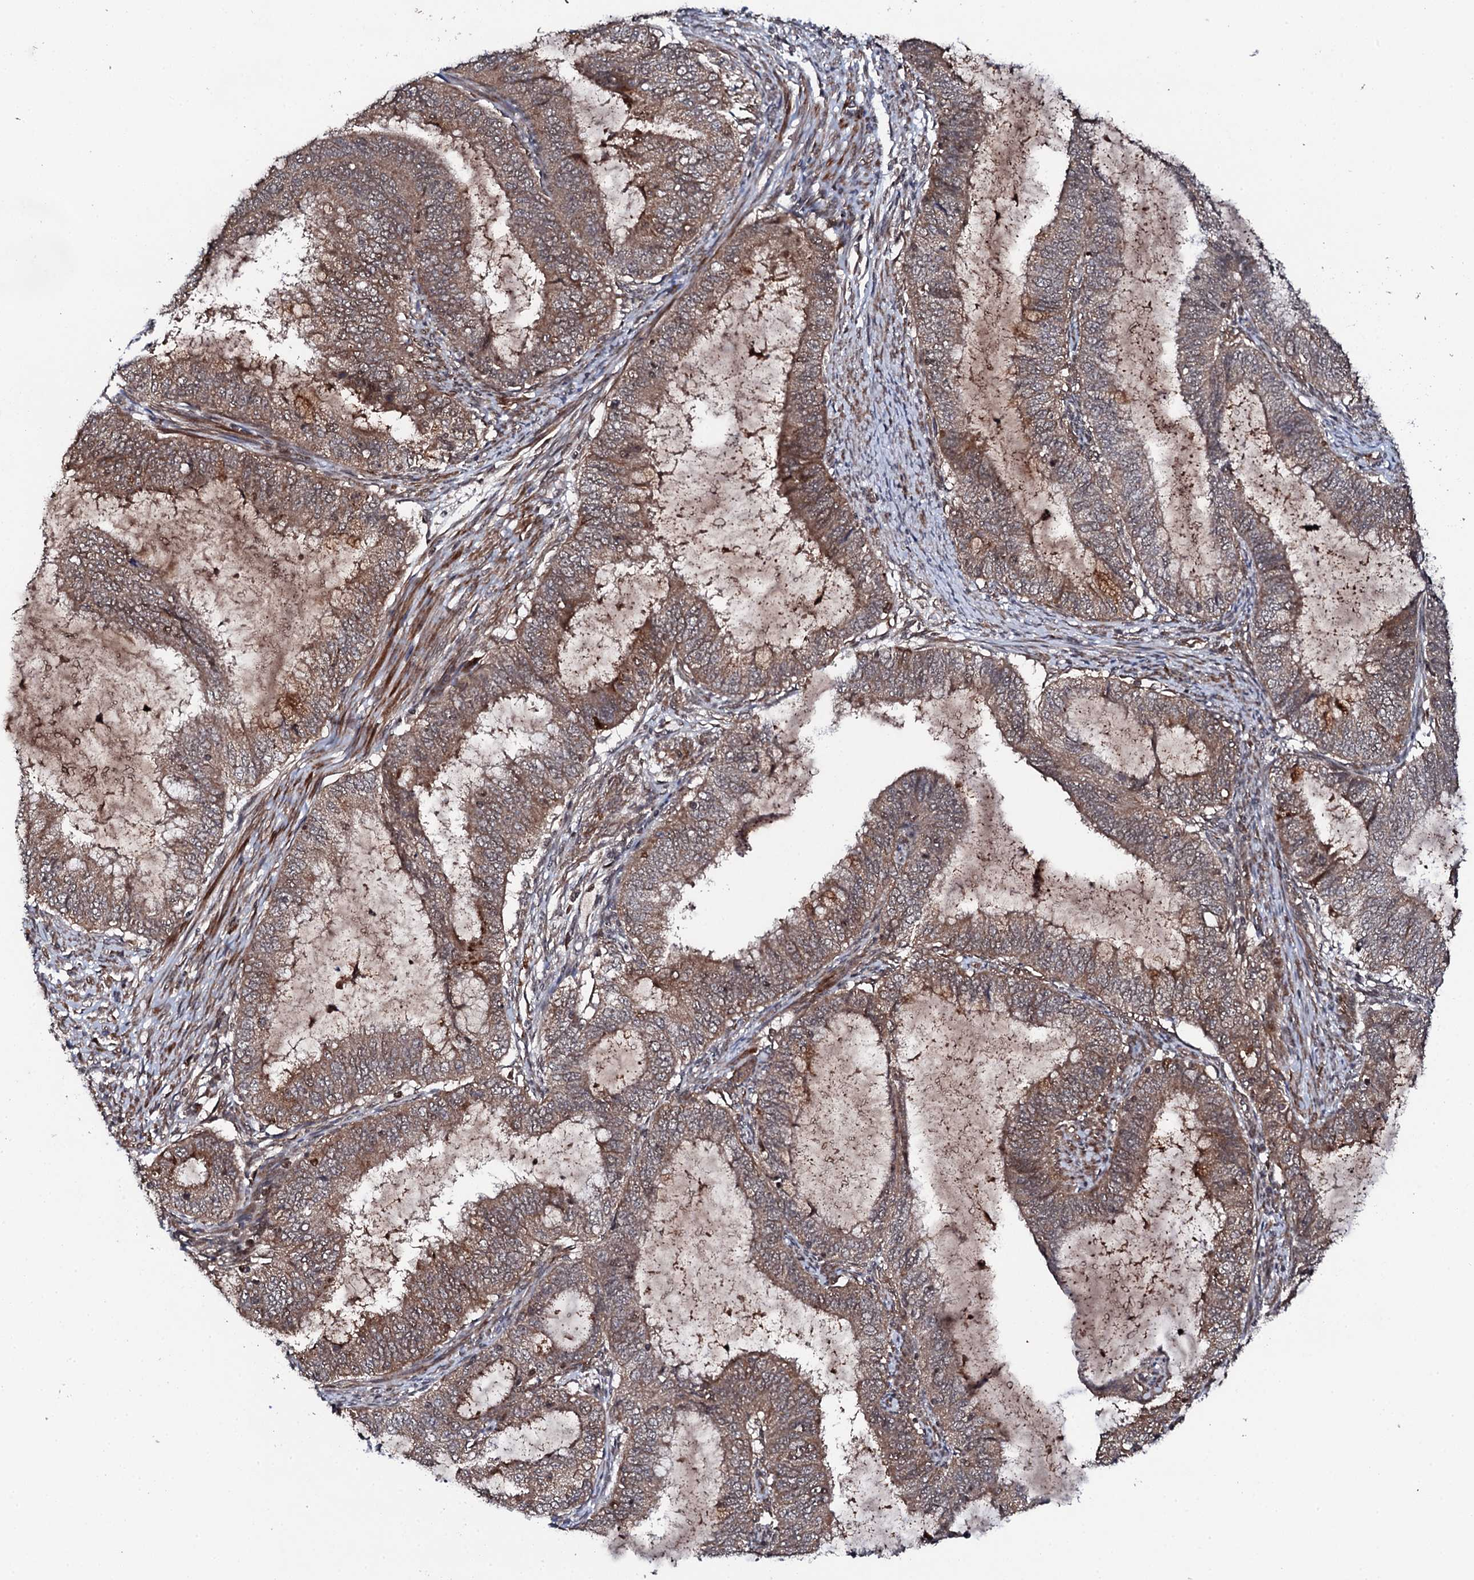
{"staining": {"intensity": "weak", "quantity": ">75%", "location": "cytoplasmic/membranous"}, "tissue": "endometrial cancer", "cell_type": "Tumor cells", "image_type": "cancer", "snomed": [{"axis": "morphology", "description": "Adenocarcinoma, NOS"}, {"axis": "topography", "description": "Endometrium"}], "caption": "Weak cytoplasmic/membranous expression is appreciated in approximately >75% of tumor cells in endometrial cancer.", "gene": "FAM111A", "patient": {"sex": "female", "age": 51}}